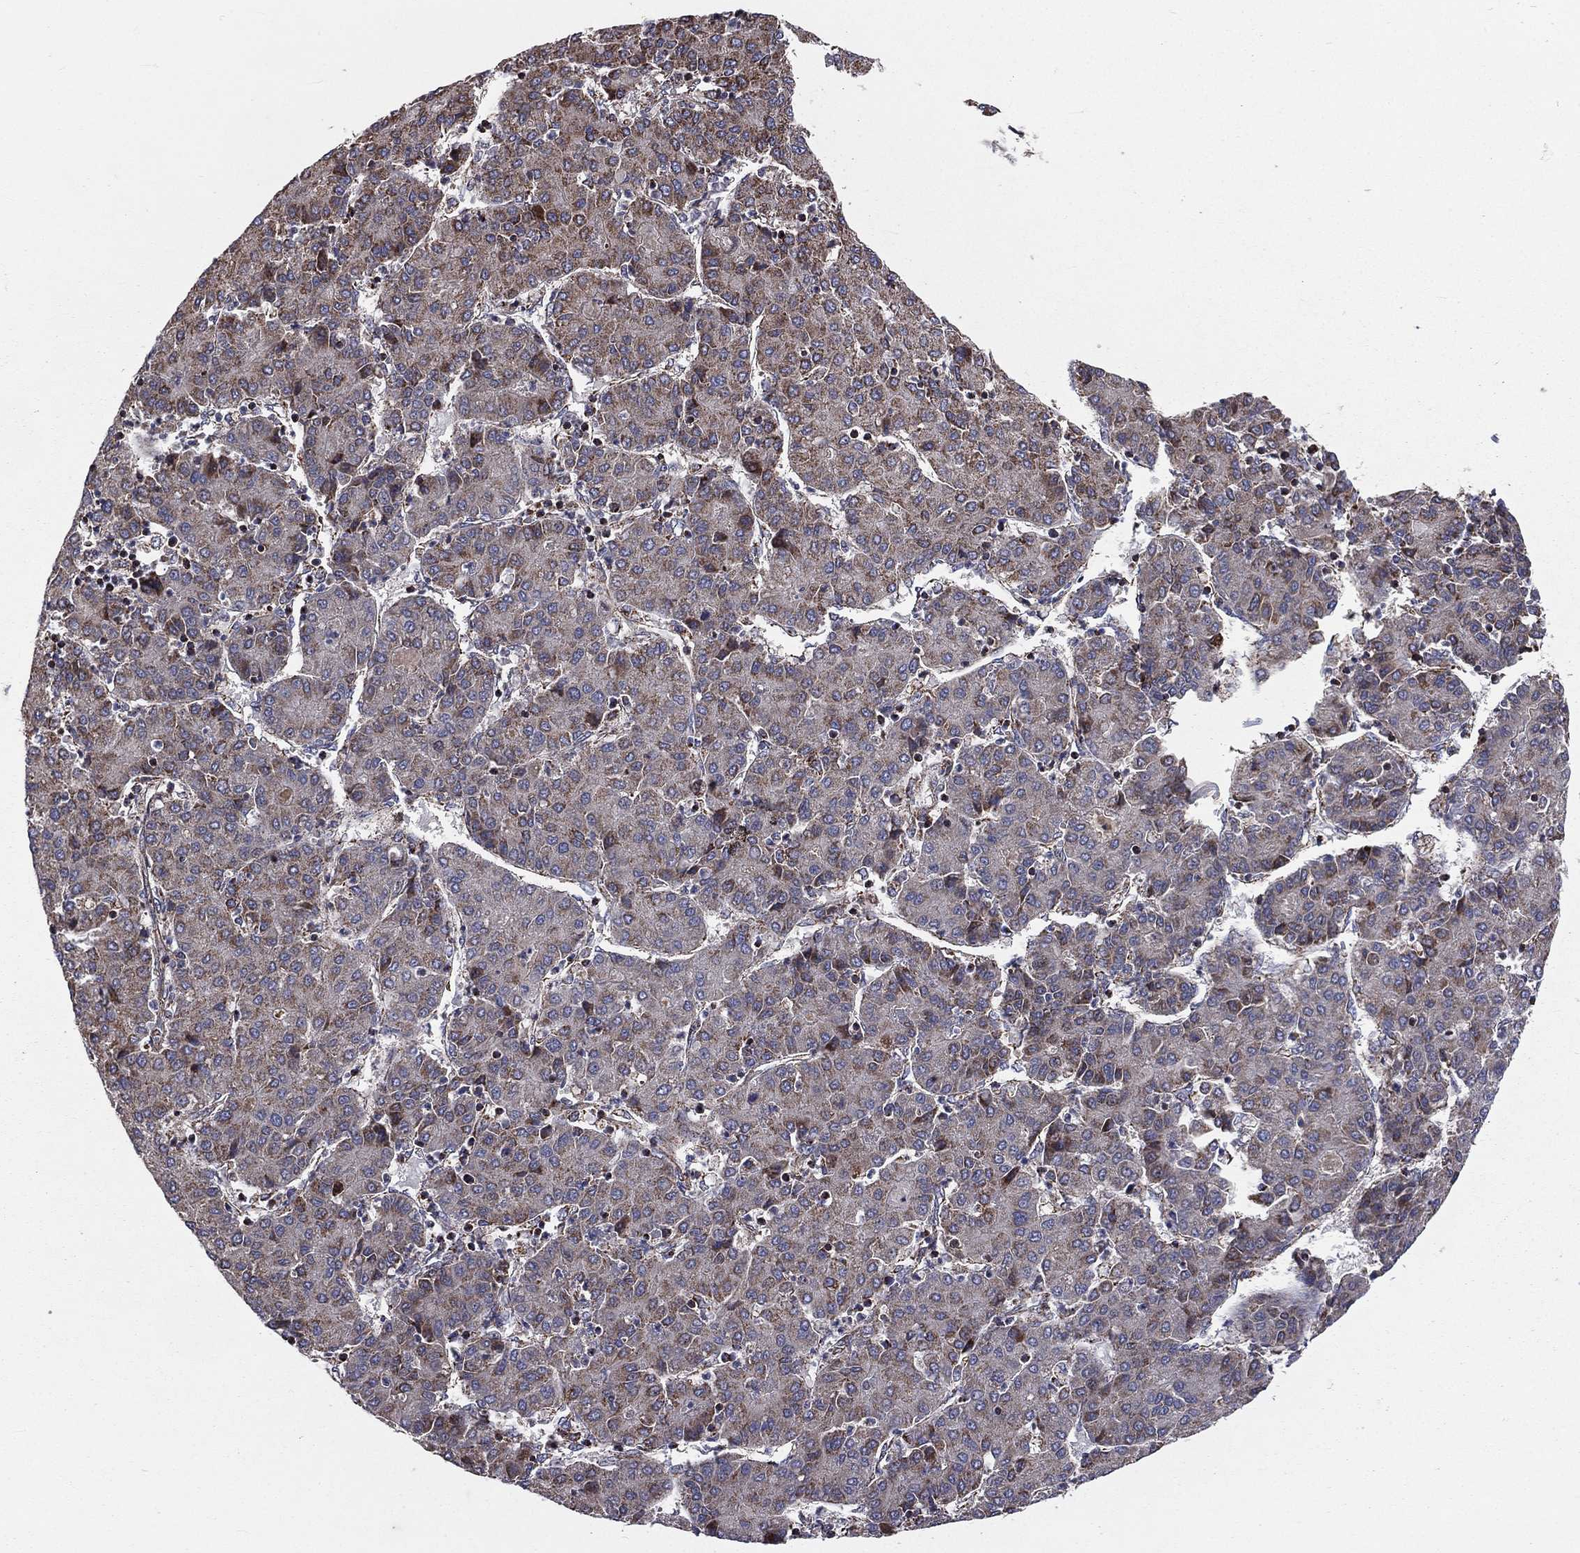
{"staining": {"intensity": "moderate", "quantity": "<25%", "location": "cytoplasmic/membranous"}, "tissue": "liver cancer", "cell_type": "Tumor cells", "image_type": "cancer", "snomed": [{"axis": "morphology", "description": "Carcinoma, Hepatocellular, NOS"}, {"axis": "topography", "description": "Liver"}], "caption": "An immunohistochemistry photomicrograph of tumor tissue is shown. Protein staining in brown highlights moderate cytoplasmic/membranous positivity in liver hepatocellular carcinoma within tumor cells. The staining is performed using DAB brown chromogen to label protein expression. The nuclei are counter-stained blue using hematoxylin.", "gene": "GPD1", "patient": {"sex": "male", "age": 65}}